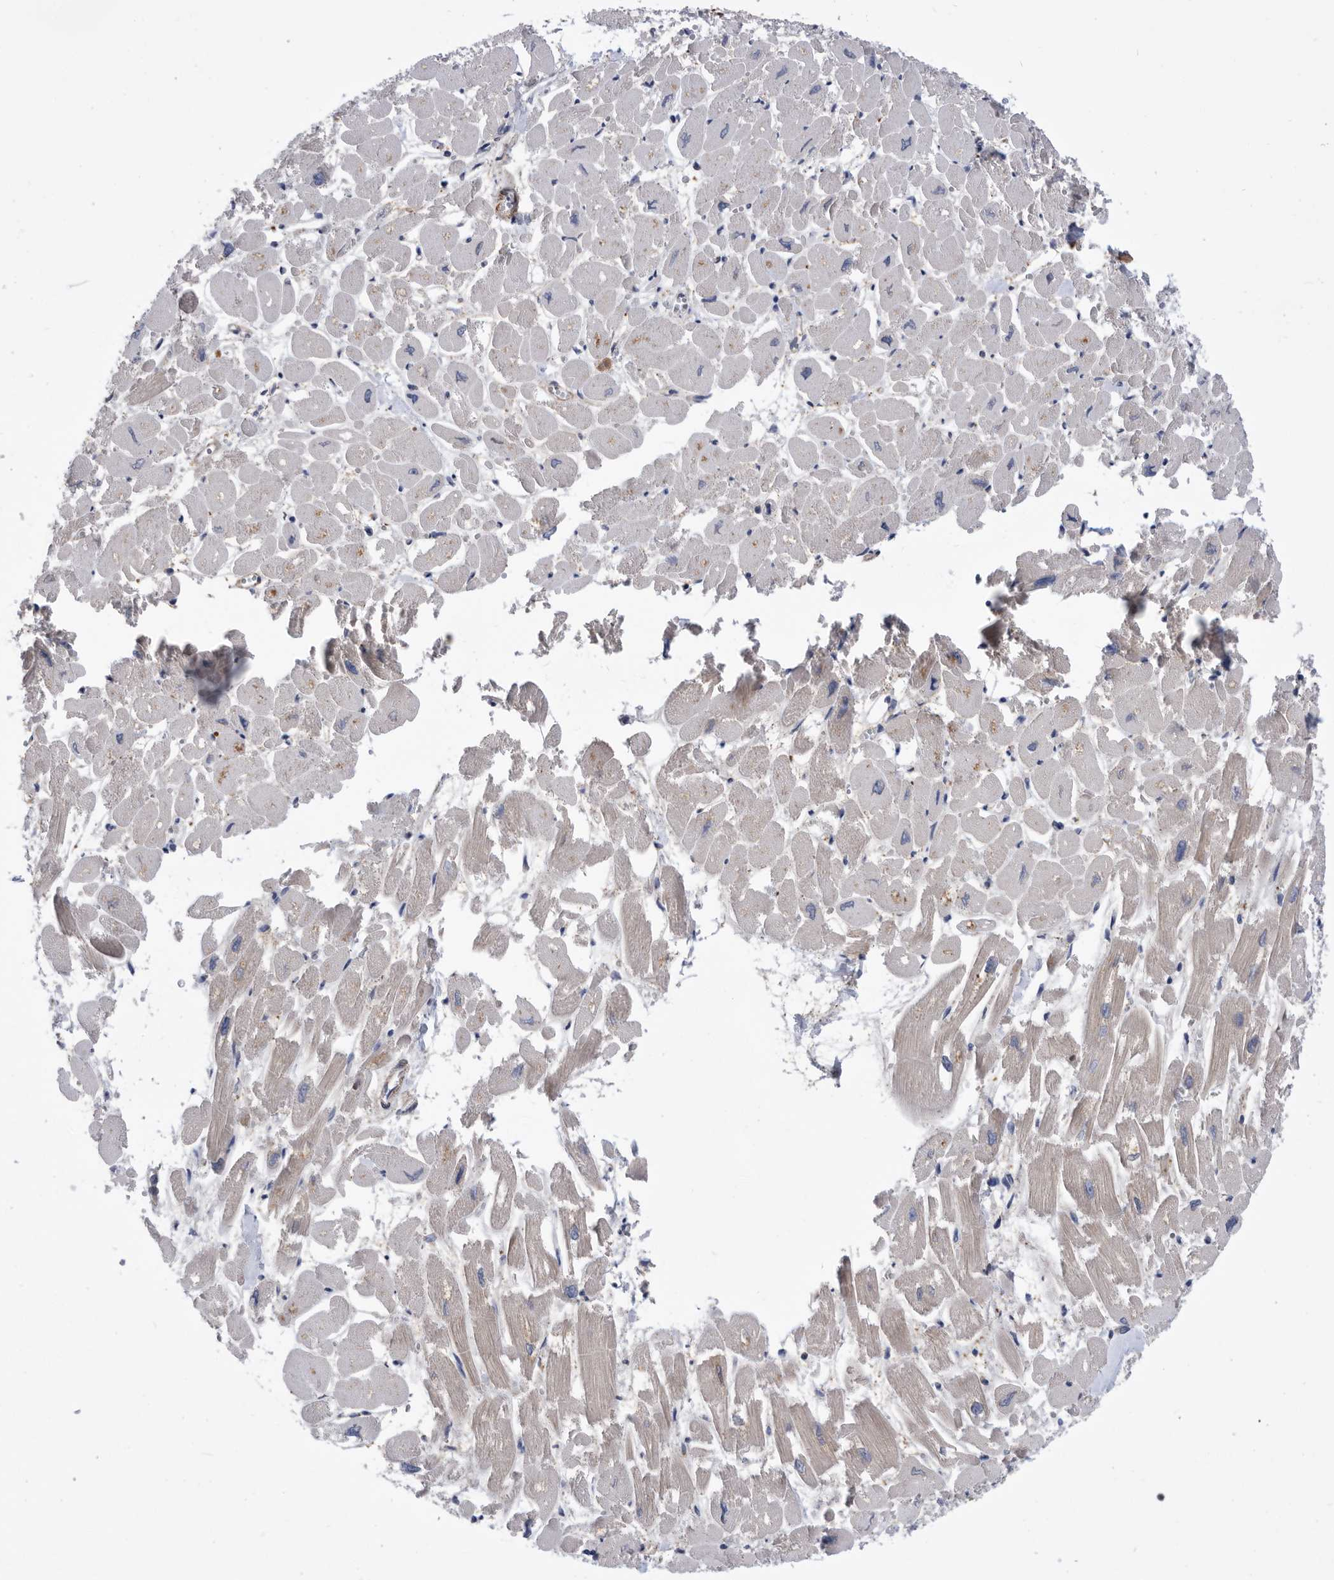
{"staining": {"intensity": "weak", "quantity": "25%-75%", "location": "cytoplasmic/membranous"}, "tissue": "heart muscle", "cell_type": "Cardiomyocytes", "image_type": "normal", "snomed": [{"axis": "morphology", "description": "Normal tissue, NOS"}, {"axis": "topography", "description": "Heart"}], "caption": "DAB (3,3'-diaminobenzidine) immunohistochemical staining of normal heart muscle reveals weak cytoplasmic/membranous protein staining in approximately 25%-75% of cardiomyocytes.", "gene": "BAIAP3", "patient": {"sex": "male", "age": 54}}